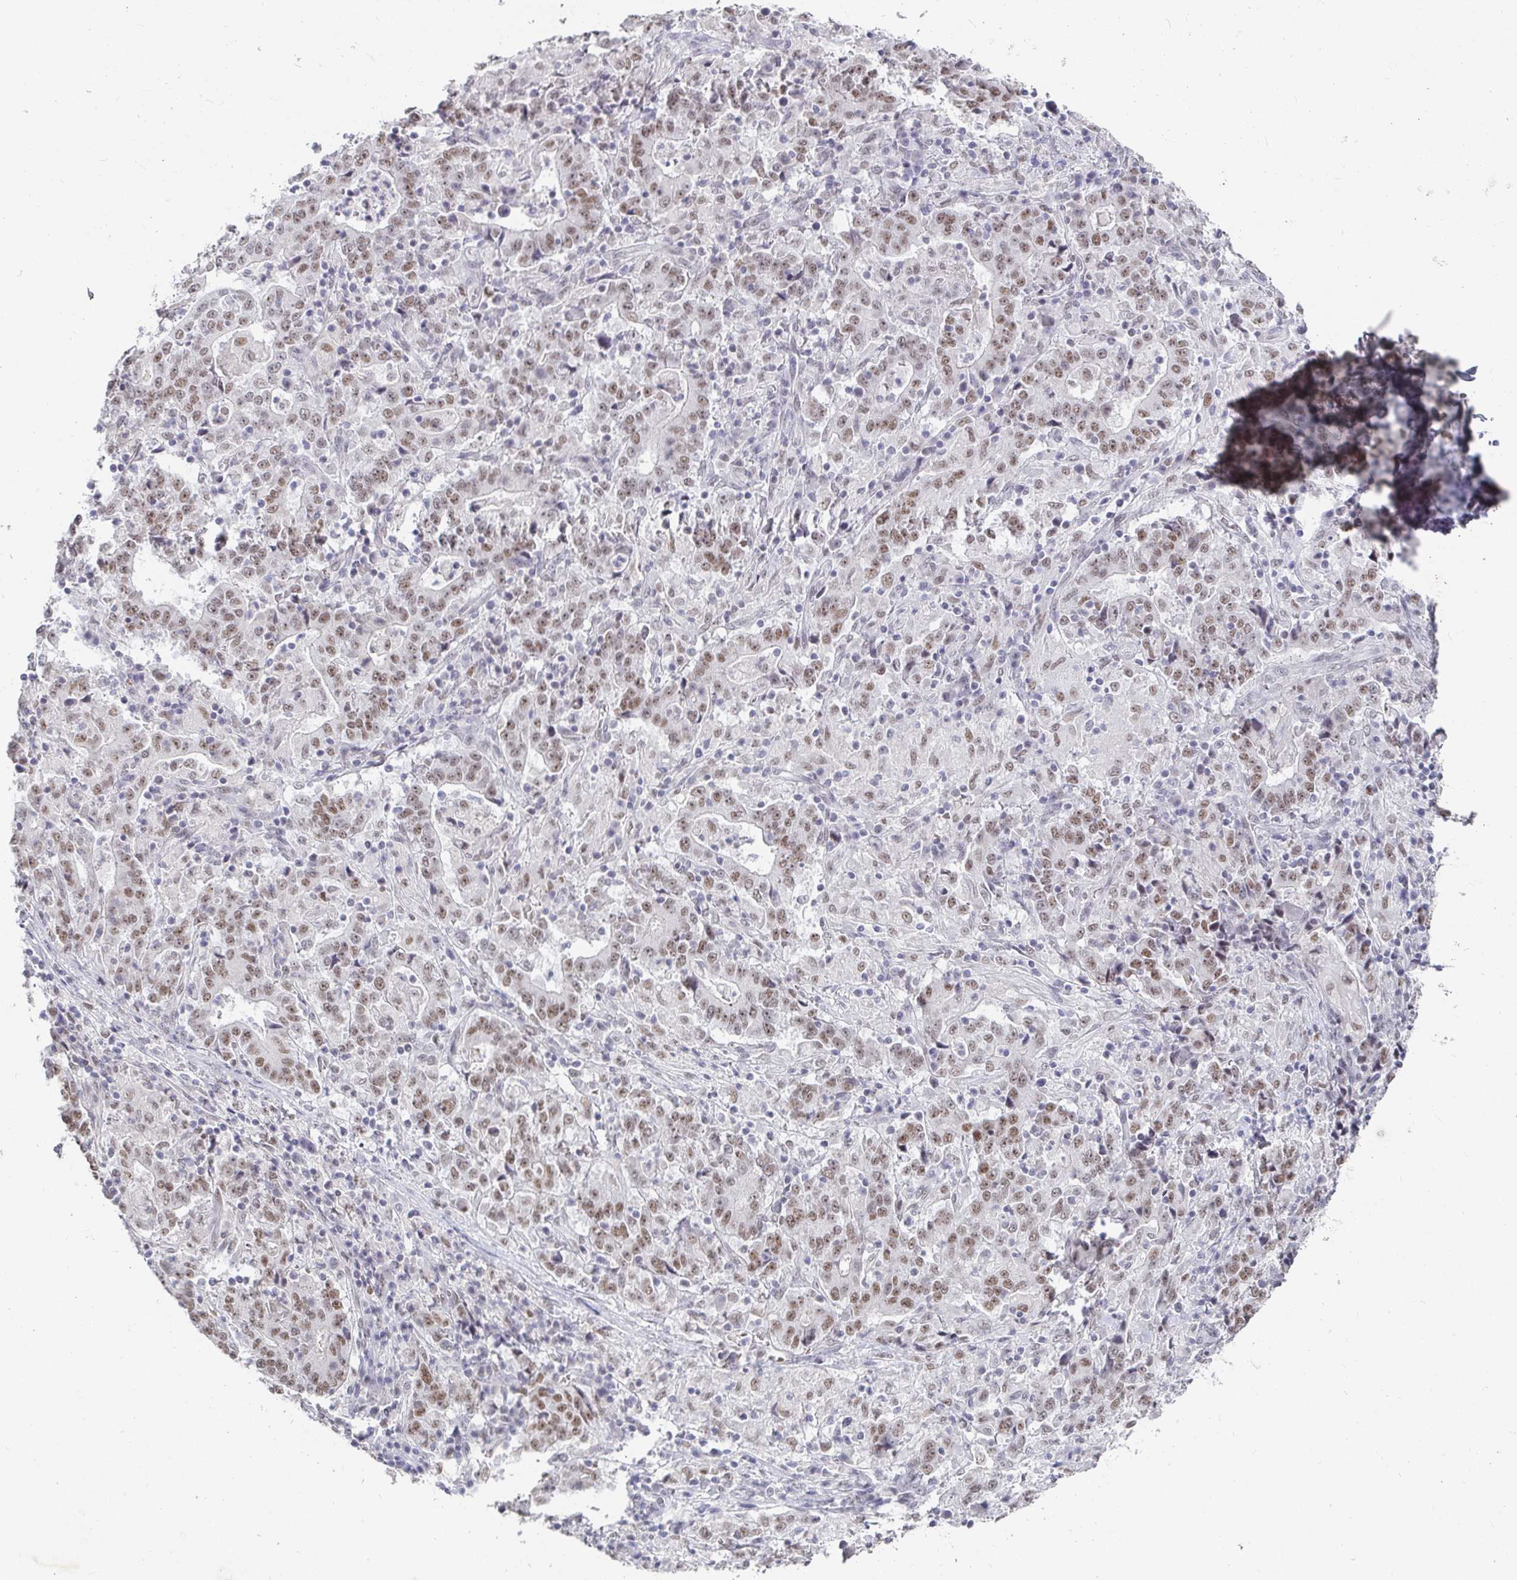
{"staining": {"intensity": "moderate", "quantity": "25%-75%", "location": "nuclear"}, "tissue": "stomach cancer", "cell_type": "Tumor cells", "image_type": "cancer", "snomed": [{"axis": "morphology", "description": "Normal tissue, NOS"}, {"axis": "morphology", "description": "Adenocarcinoma, NOS"}, {"axis": "topography", "description": "Stomach, upper"}, {"axis": "topography", "description": "Stomach"}], "caption": "The immunohistochemical stain shows moderate nuclear staining in tumor cells of stomach cancer tissue.", "gene": "RCOR1", "patient": {"sex": "male", "age": 59}}